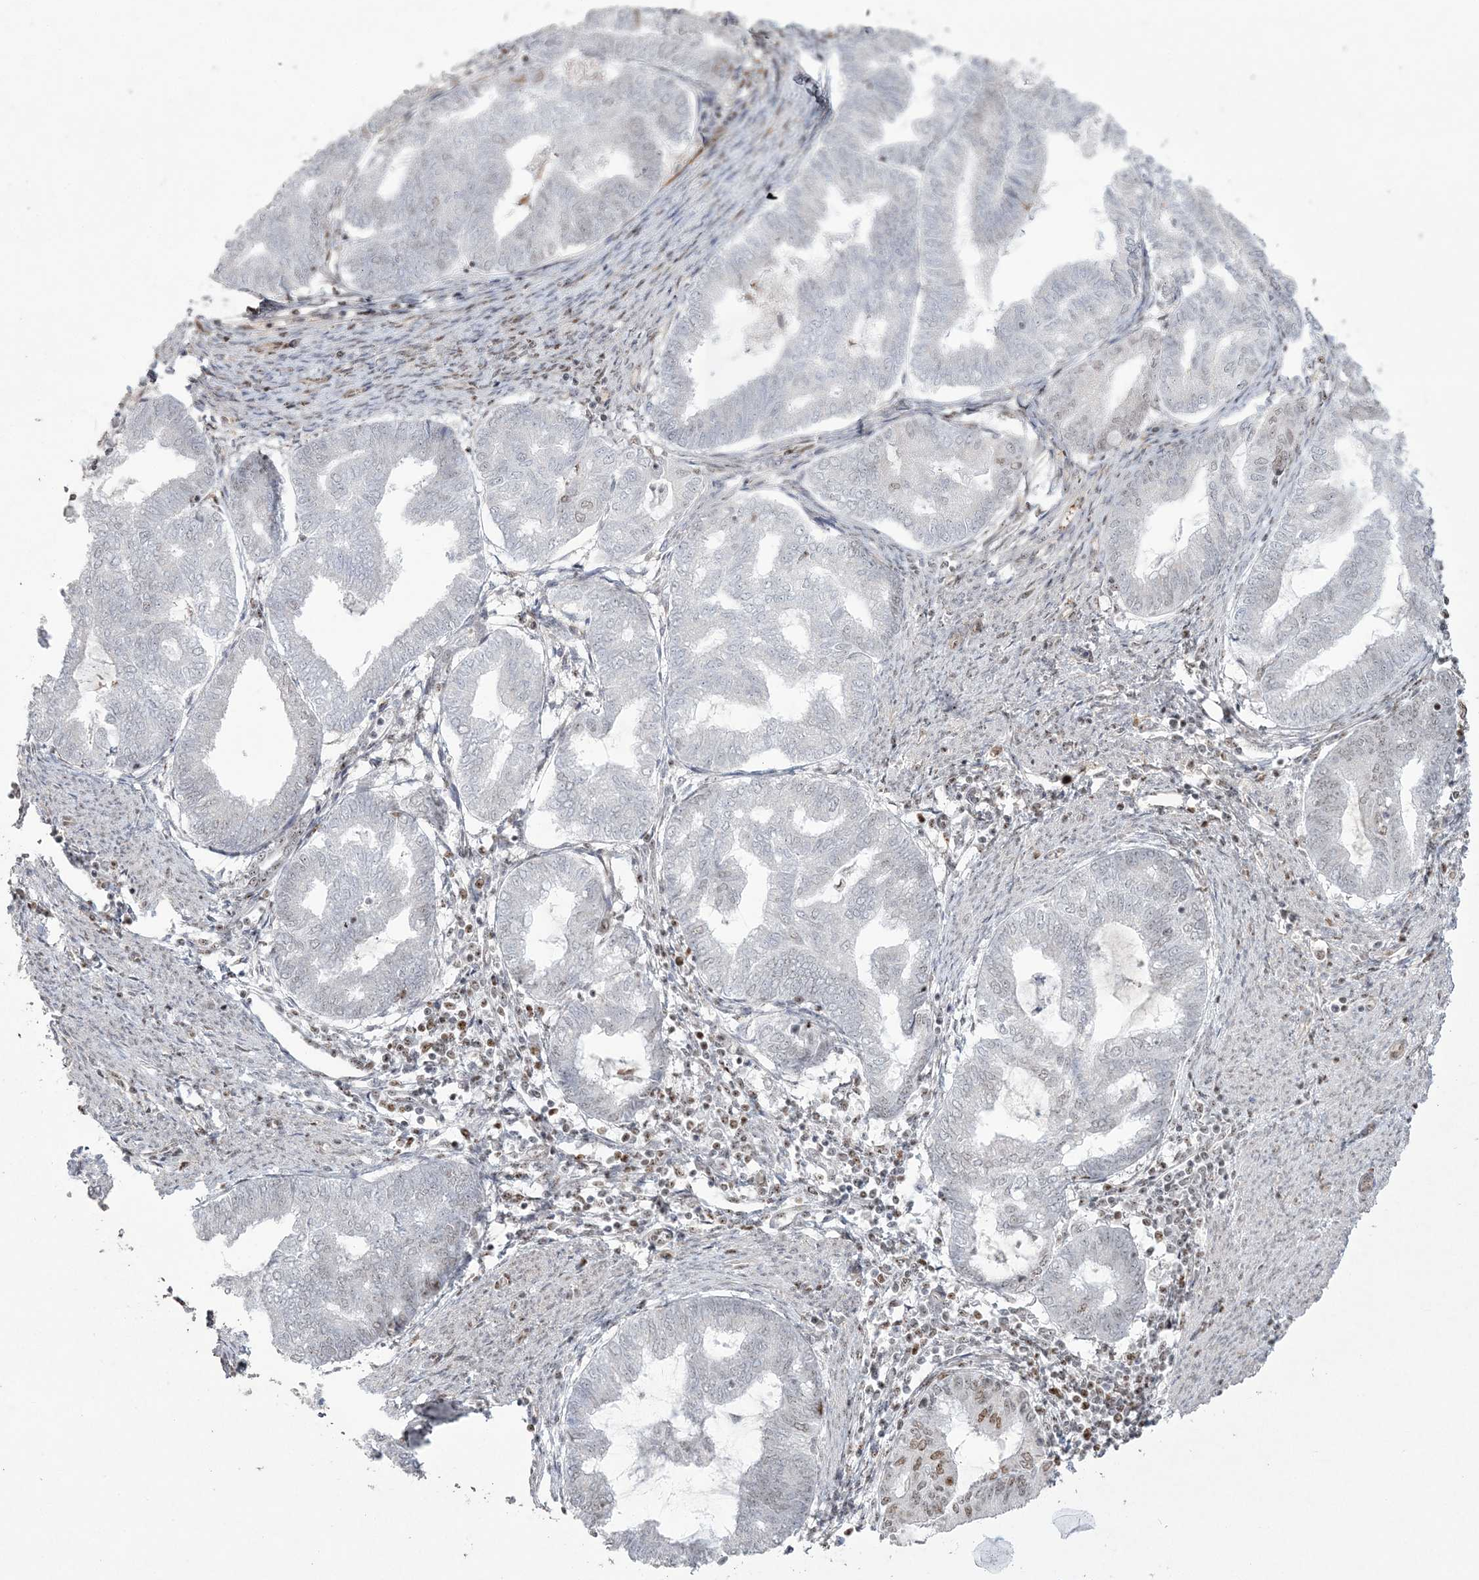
{"staining": {"intensity": "weak", "quantity": "<25%", "location": "nuclear"}, "tissue": "endometrial cancer", "cell_type": "Tumor cells", "image_type": "cancer", "snomed": [{"axis": "morphology", "description": "Adenocarcinoma, NOS"}, {"axis": "topography", "description": "Endometrium"}], "caption": "DAB immunohistochemical staining of endometrial adenocarcinoma exhibits no significant expression in tumor cells.", "gene": "RBM17", "patient": {"sex": "female", "age": 79}}